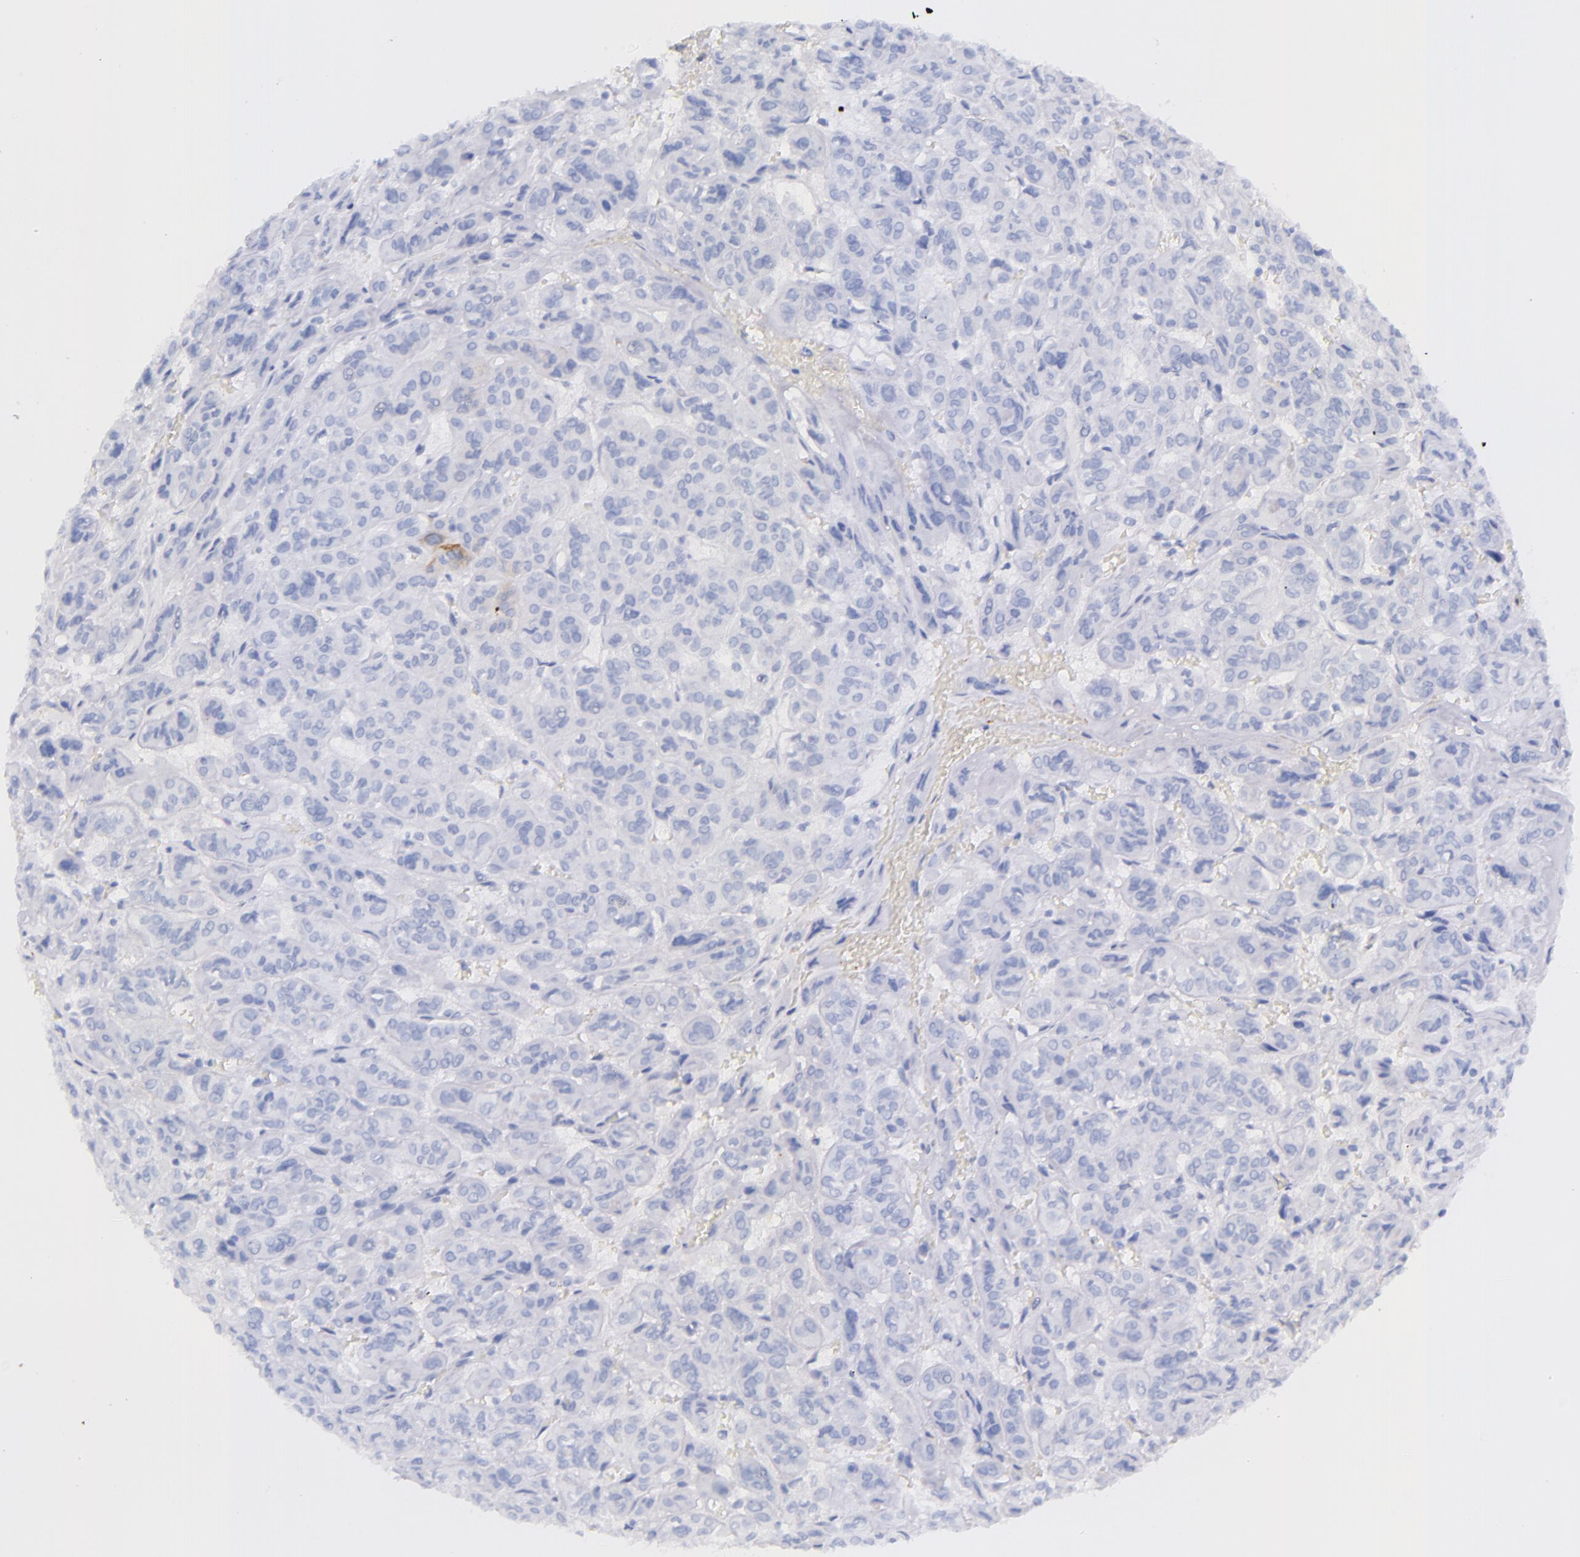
{"staining": {"intensity": "negative", "quantity": "none", "location": "none"}, "tissue": "thyroid cancer", "cell_type": "Tumor cells", "image_type": "cancer", "snomed": [{"axis": "morphology", "description": "Follicular adenoma carcinoma, NOS"}, {"axis": "topography", "description": "Thyroid gland"}], "caption": "A high-resolution photomicrograph shows immunohistochemistry (IHC) staining of follicular adenoma carcinoma (thyroid), which demonstrates no significant positivity in tumor cells.", "gene": "SFTPA2", "patient": {"sex": "female", "age": 71}}